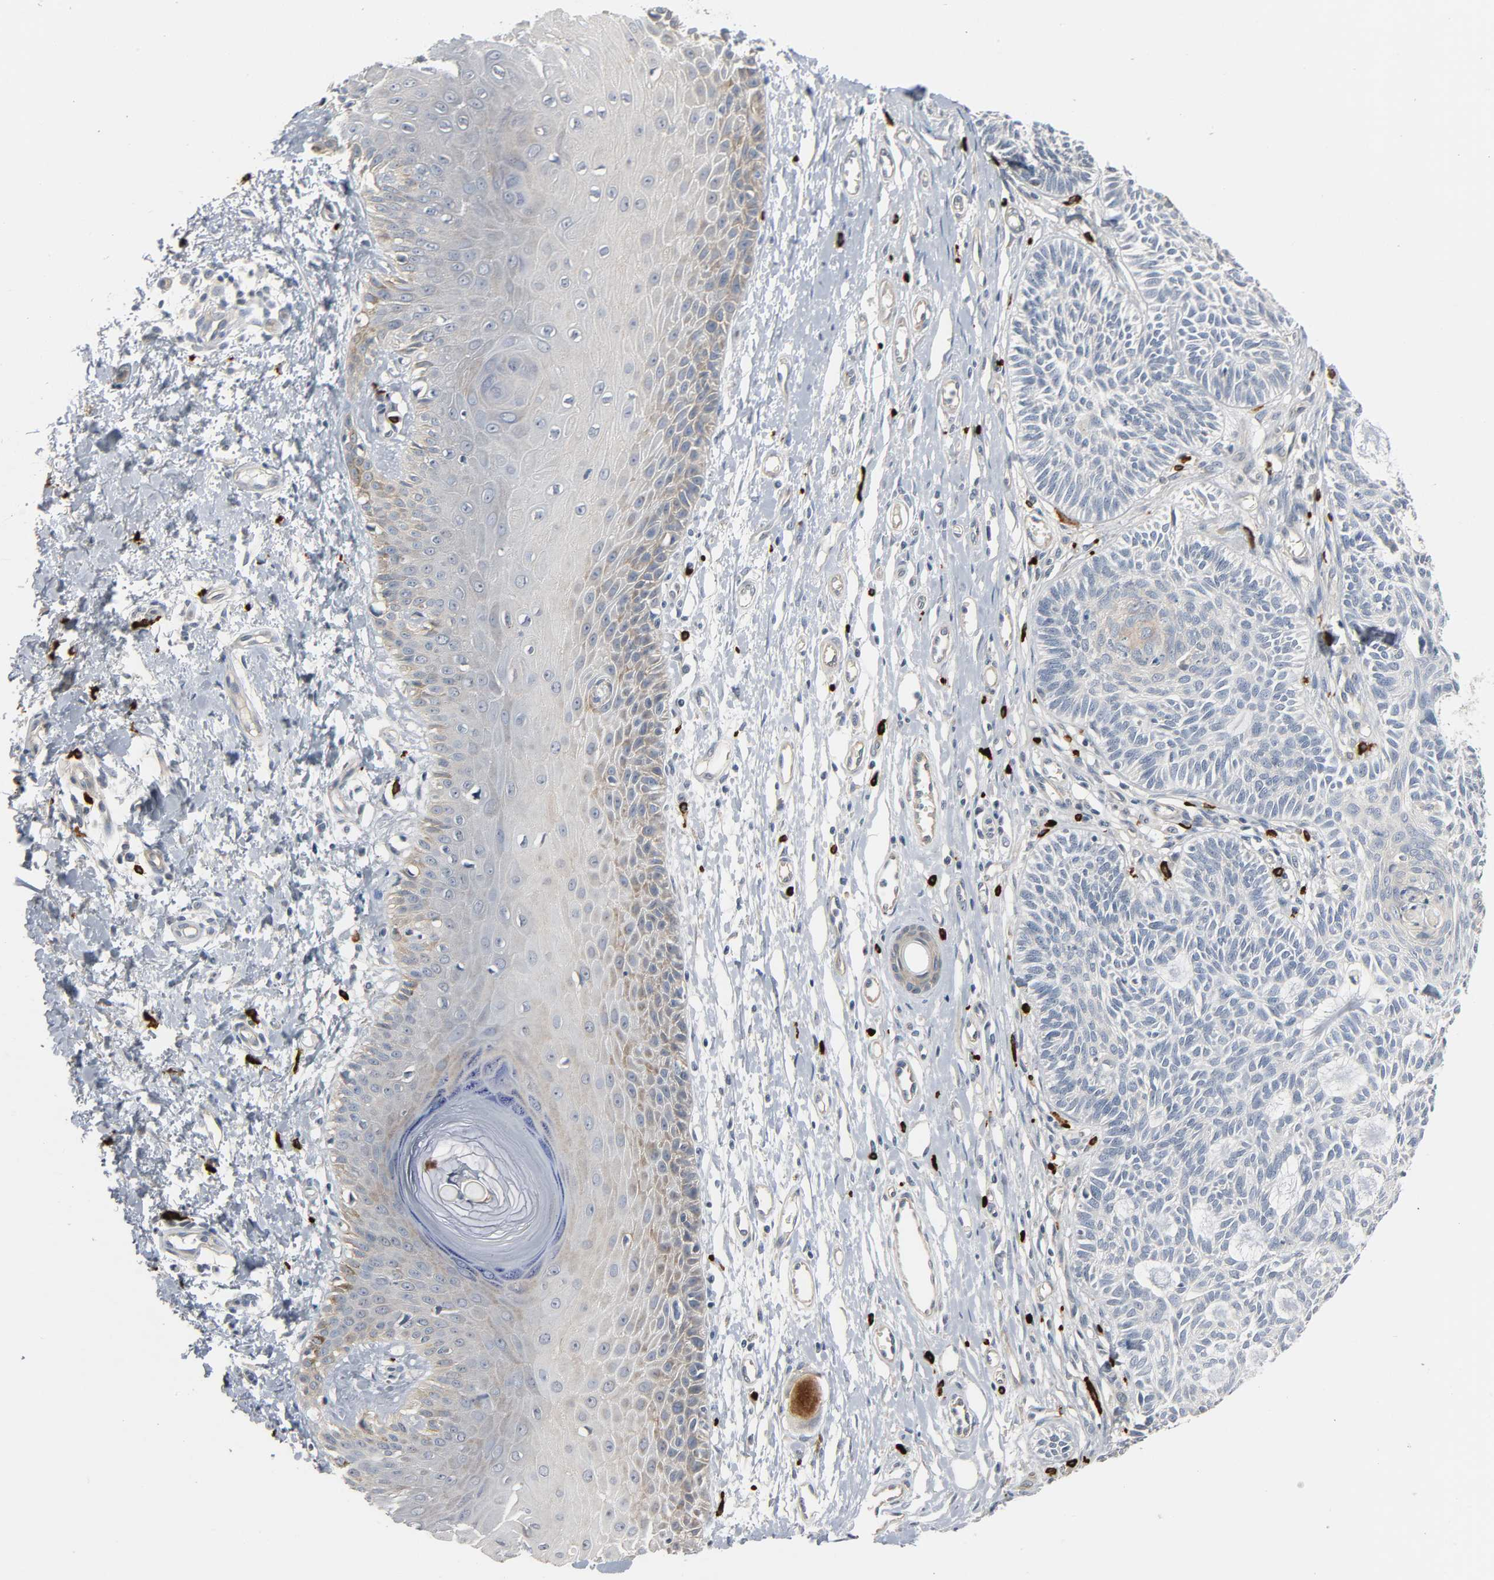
{"staining": {"intensity": "weak", "quantity": "25%-75%", "location": "cytoplasmic/membranous"}, "tissue": "skin cancer", "cell_type": "Tumor cells", "image_type": "cancer", "snomed": [{"axis": "morphology", "description": "Basal cell carcinoma"}, {"axis": "topography", "description": "Skin"}], "caption": "Human skin cancer stained for a protein (brown) demonstrates weak cytoplasmic/membranous positive staining in about 25%-75% of tumor cells.", "gene": "LIMCH1", "patient": {"sex": "male", "age": 67}}